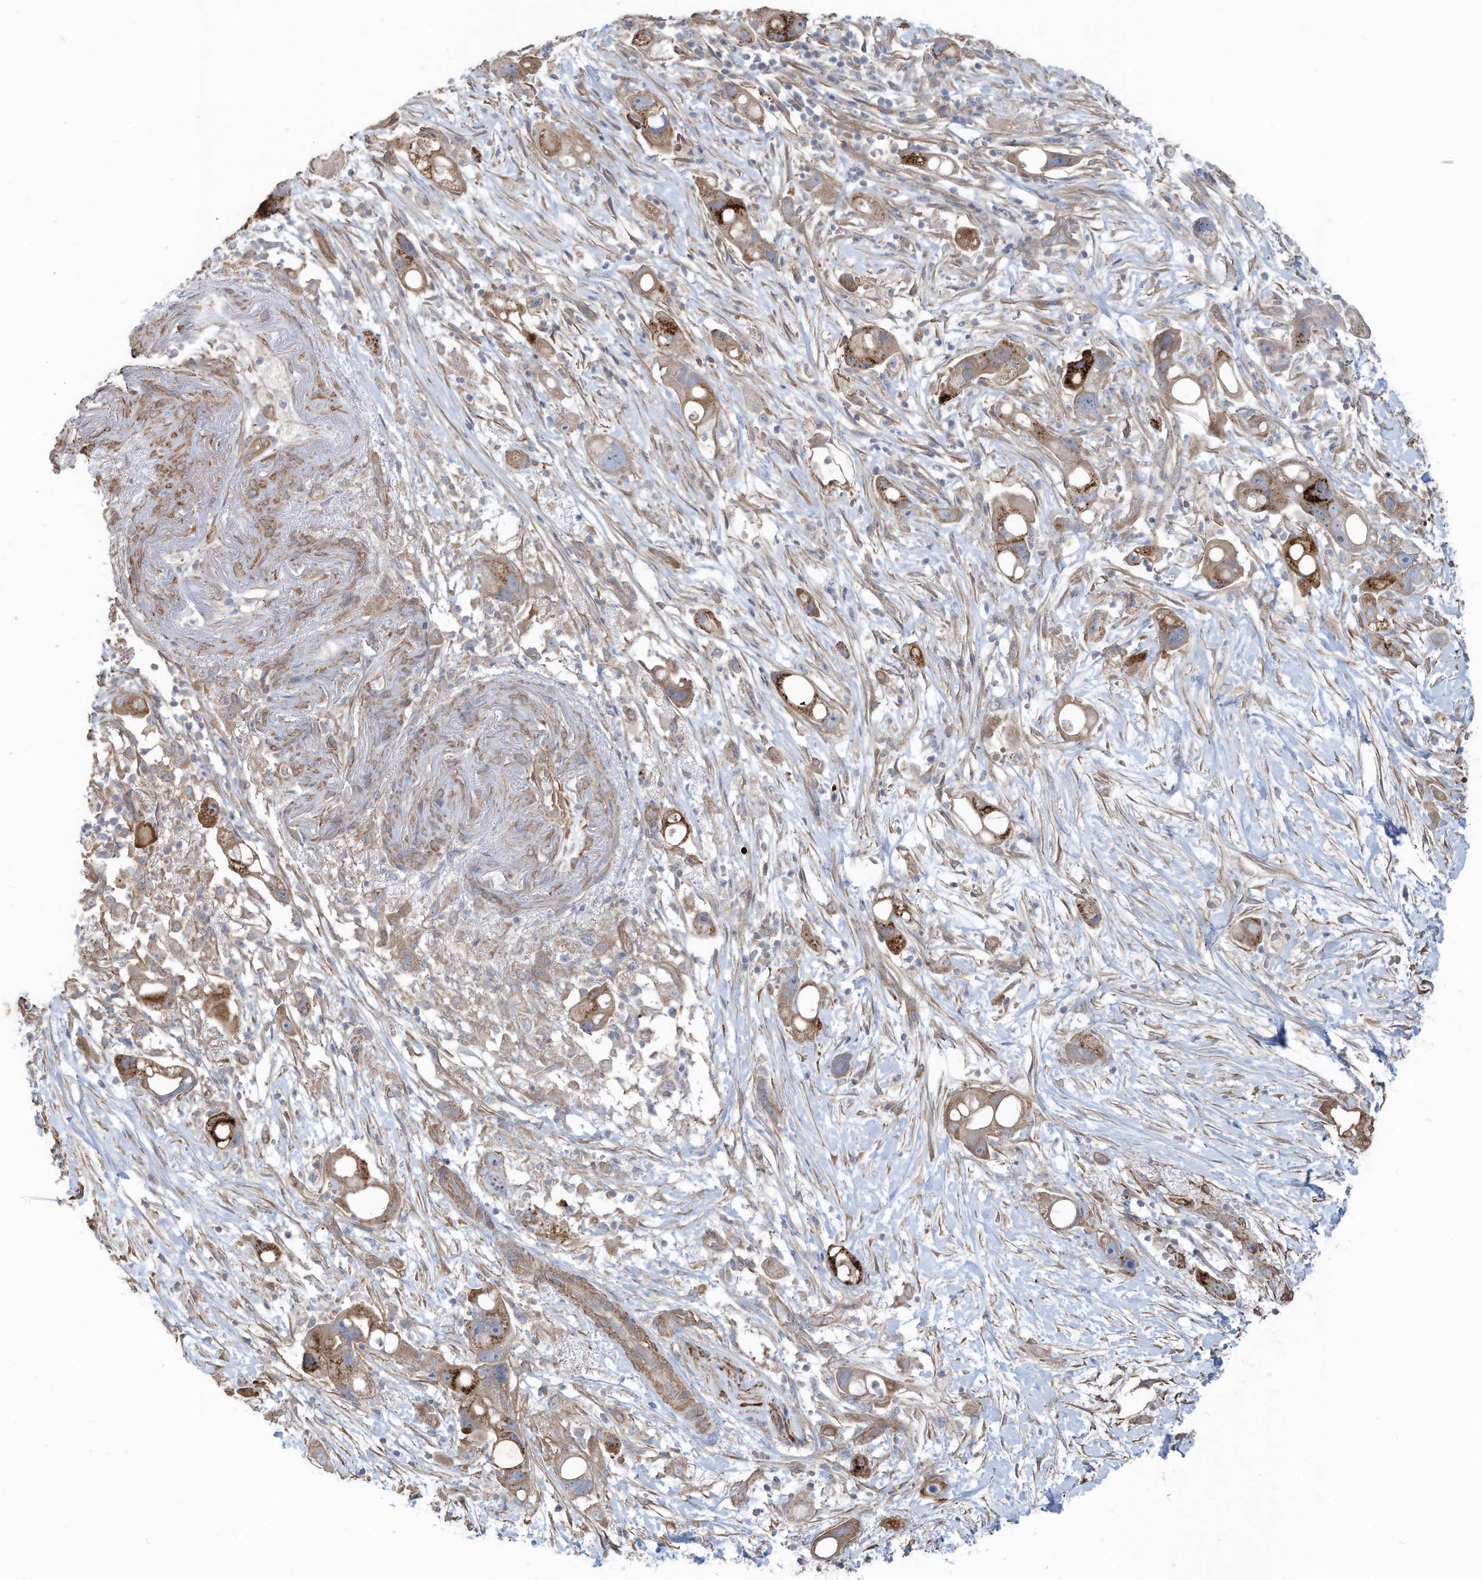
{"staining": {"intensity": "moderate", "quantity": ">75%", "location": "cytoplasmic/membranous"}, "tissue": "pancreatic cancer", "cell_type": "Tumor cells", "image_type": "cancer", "snomed": [{"axis": "morphology", "description": "Normal tissue, NOS"}, {"axis": "morphology", "description": "Adenocarcinoma, NOS"}, {"axis": "topography", "description": "Pancreas"}], "caption": "A brown stain shows moderate cytoplasmic/membranous staining of a protein in human pancreatic adenocarcinoma tumor cells.", "gene": "SLC17A7", "patient": {"sex": "female", "age": 68}}